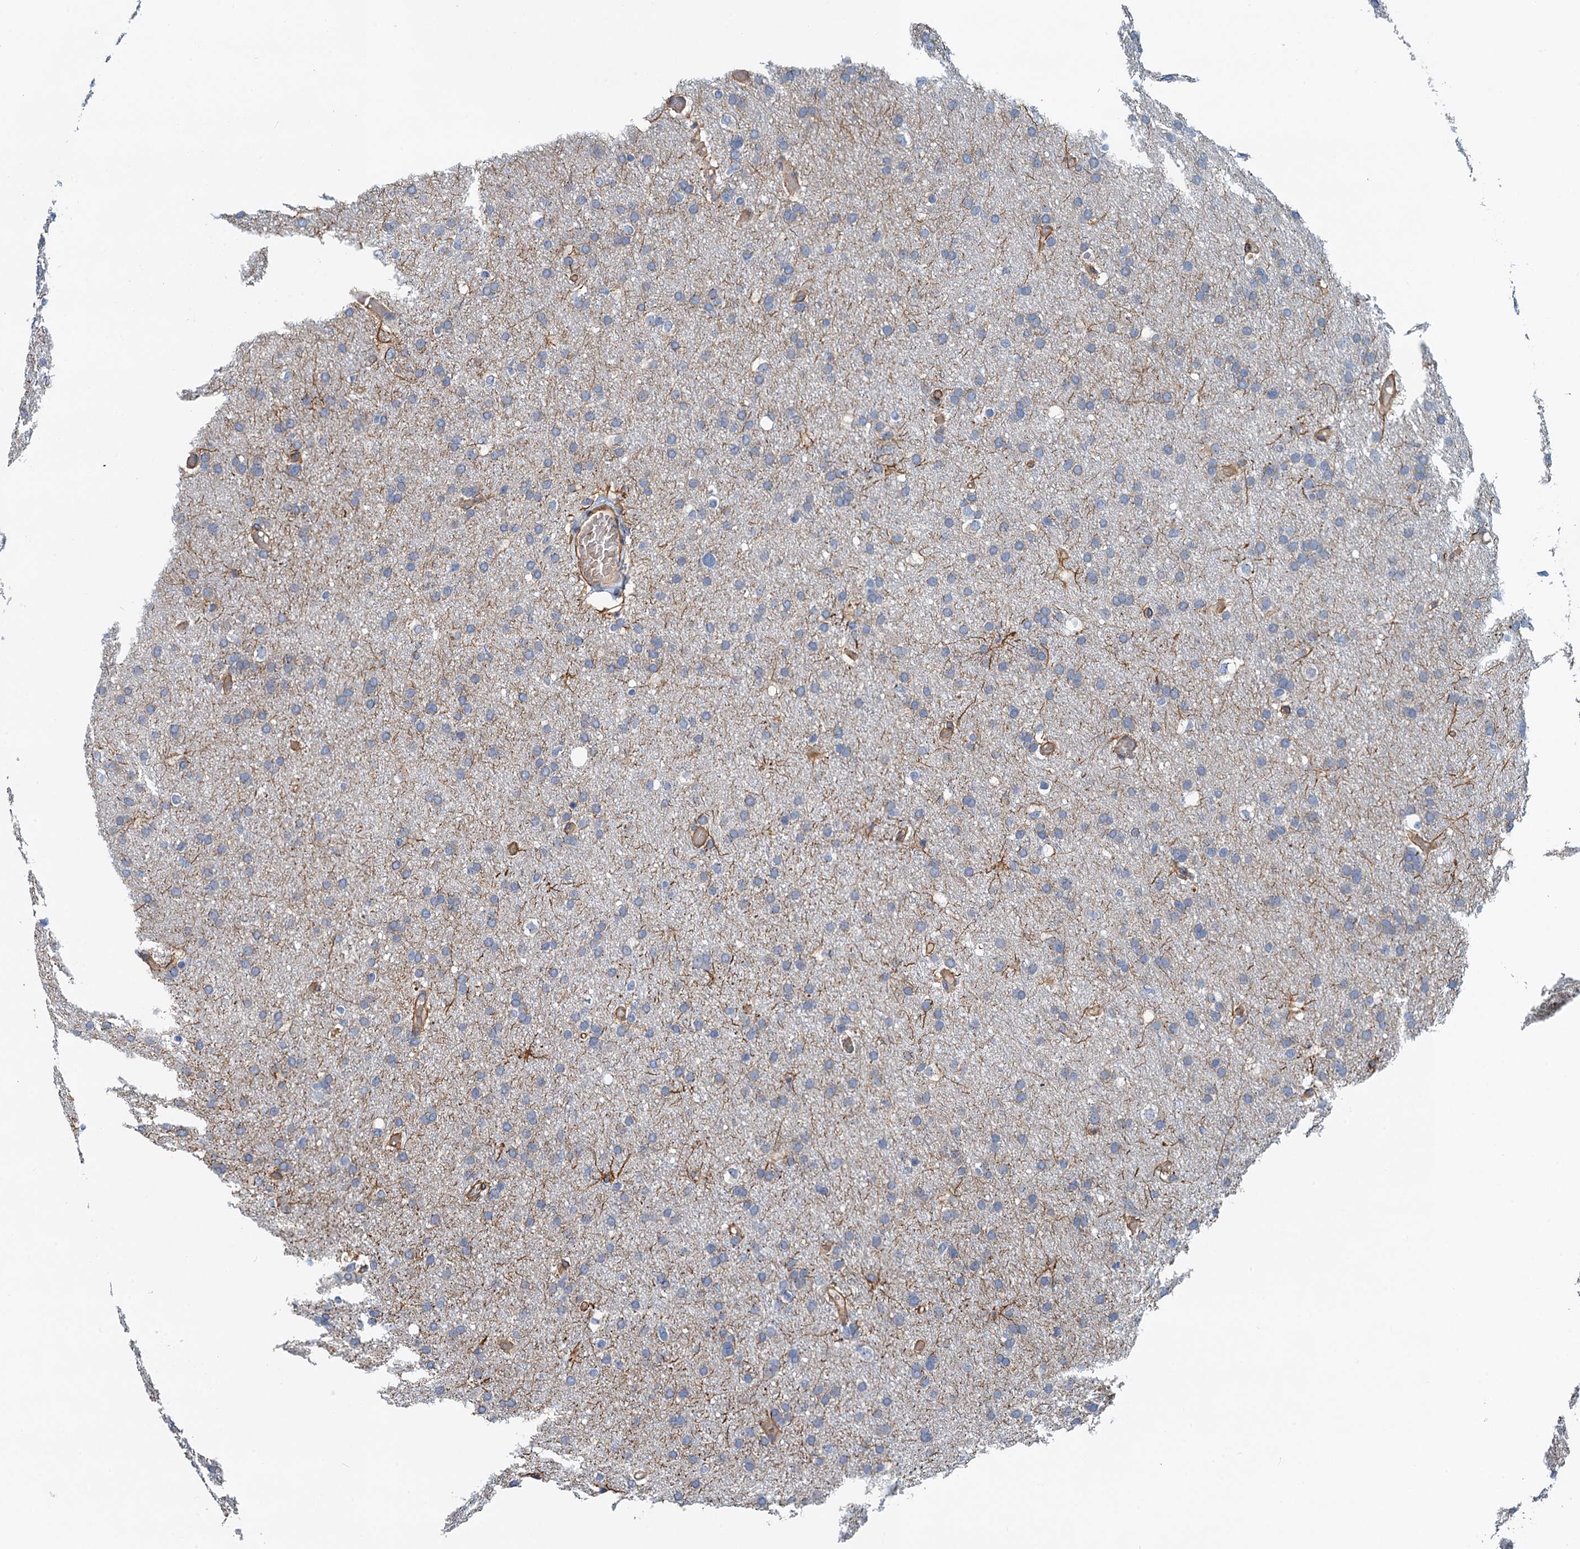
{"staining": {"intensity": "negative", "quantity": "none", "location": "none"}, "tissue": "glioma", "cell_type": "Tumor cells", "image_type": "cancer", "snomed": [{"axis": "morphology", "description": "Glioma, malignant, High grade"}, {"axis": "topography", "description": "Cerebral cortex"}], "caption": "Histopathology image shows no protein expression in tumor cells of malignant glioma (high-grade) tissue. (Brightfield microscopy of DAB (3,3'-diaminobenzidine) immunohistochemistry at high magnification).", "gene": "ROGDI", "patient": {"sex": "female", "age": 36}}